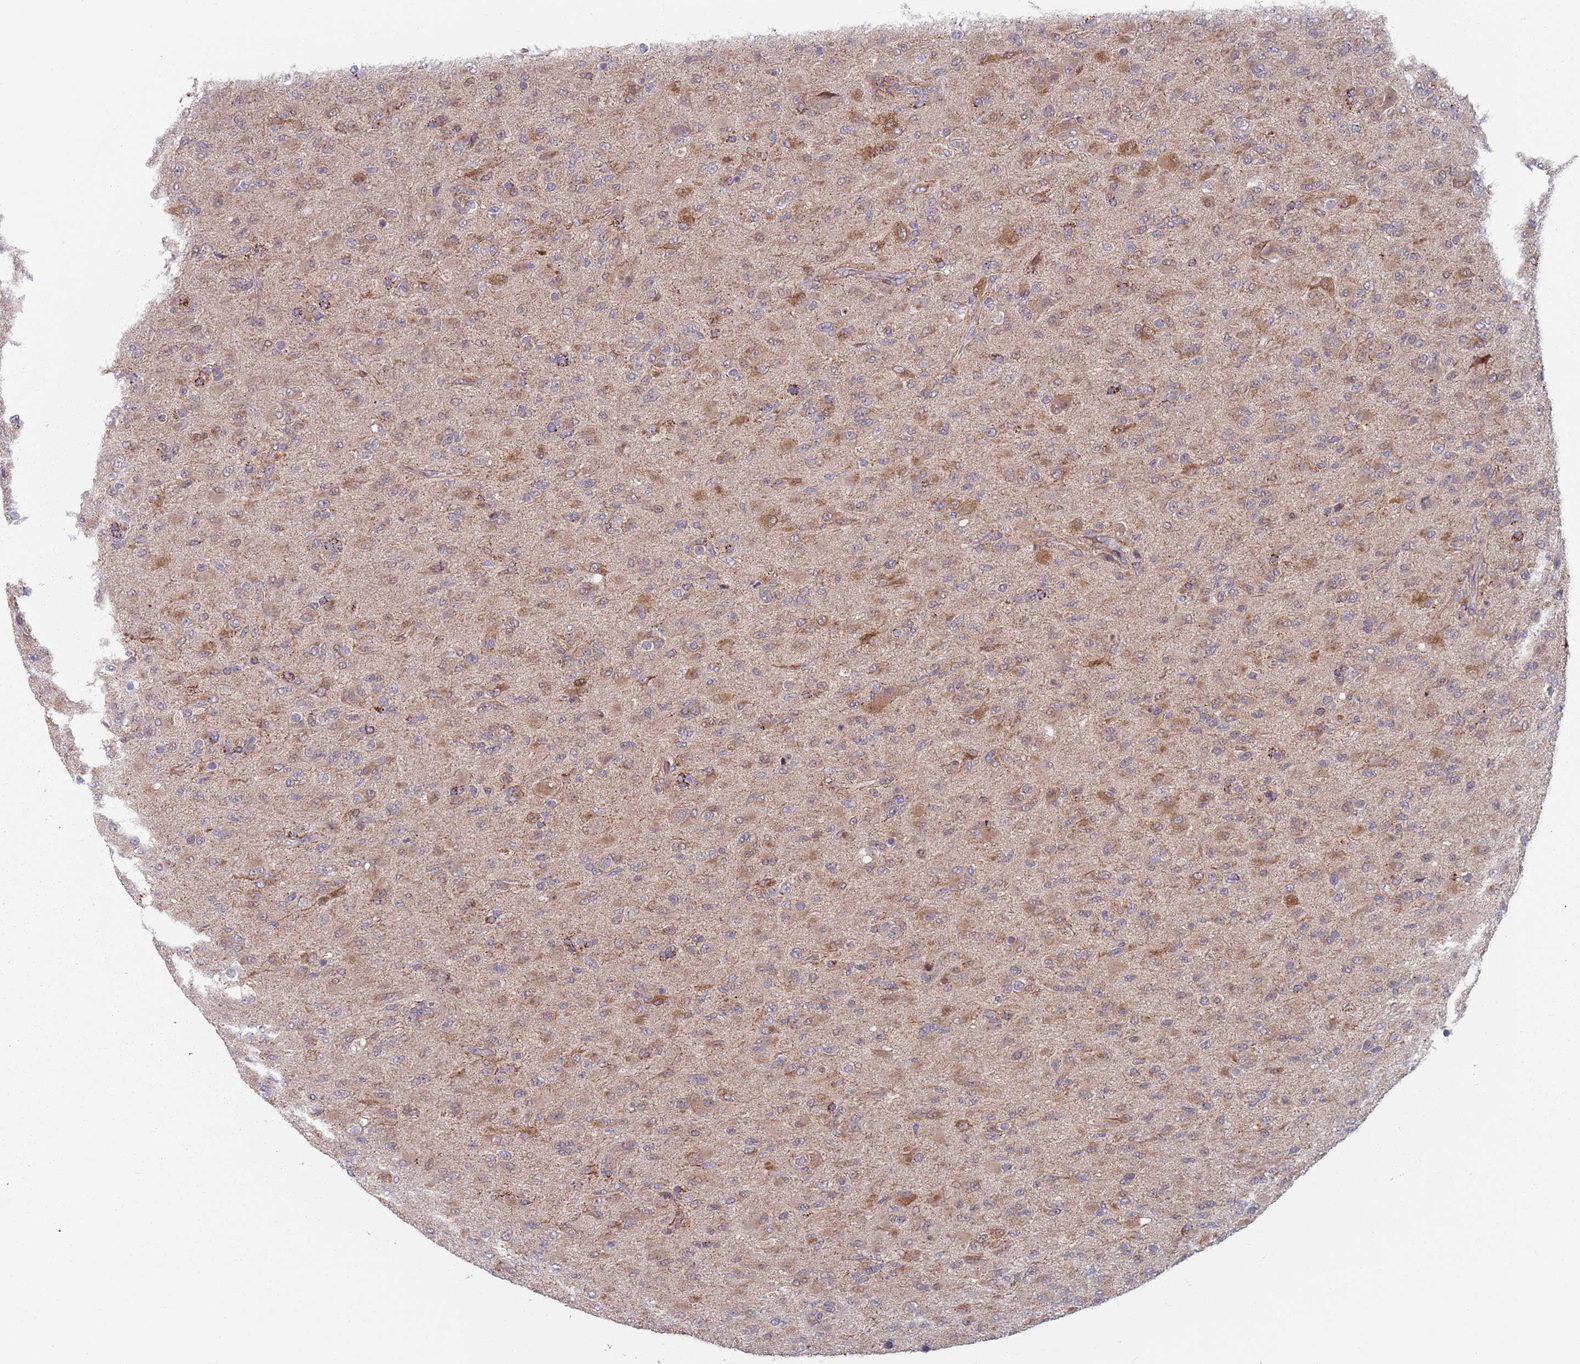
{"staining": {"intensity": "moderate", "quantity": "25%-75%", "location": "cytoplasmic/membranous"}, "tissue": "glioma", "cell_type": "Tumor cells", "image_type": "cancer", "snomed": [{"axis": "morphology", "description": "Glioma, malignant, Low grade"}, {"axis": "topography", "description": "Brain"}], "caption": "This micrograph shows immunohistochemistry staining of glioma, with medium moderate cytoplasmic/membranous expression in about 25%-75% of tumor cells.", "gene": "ZNF140", "patient": {"sex": "male", "age": 65}}